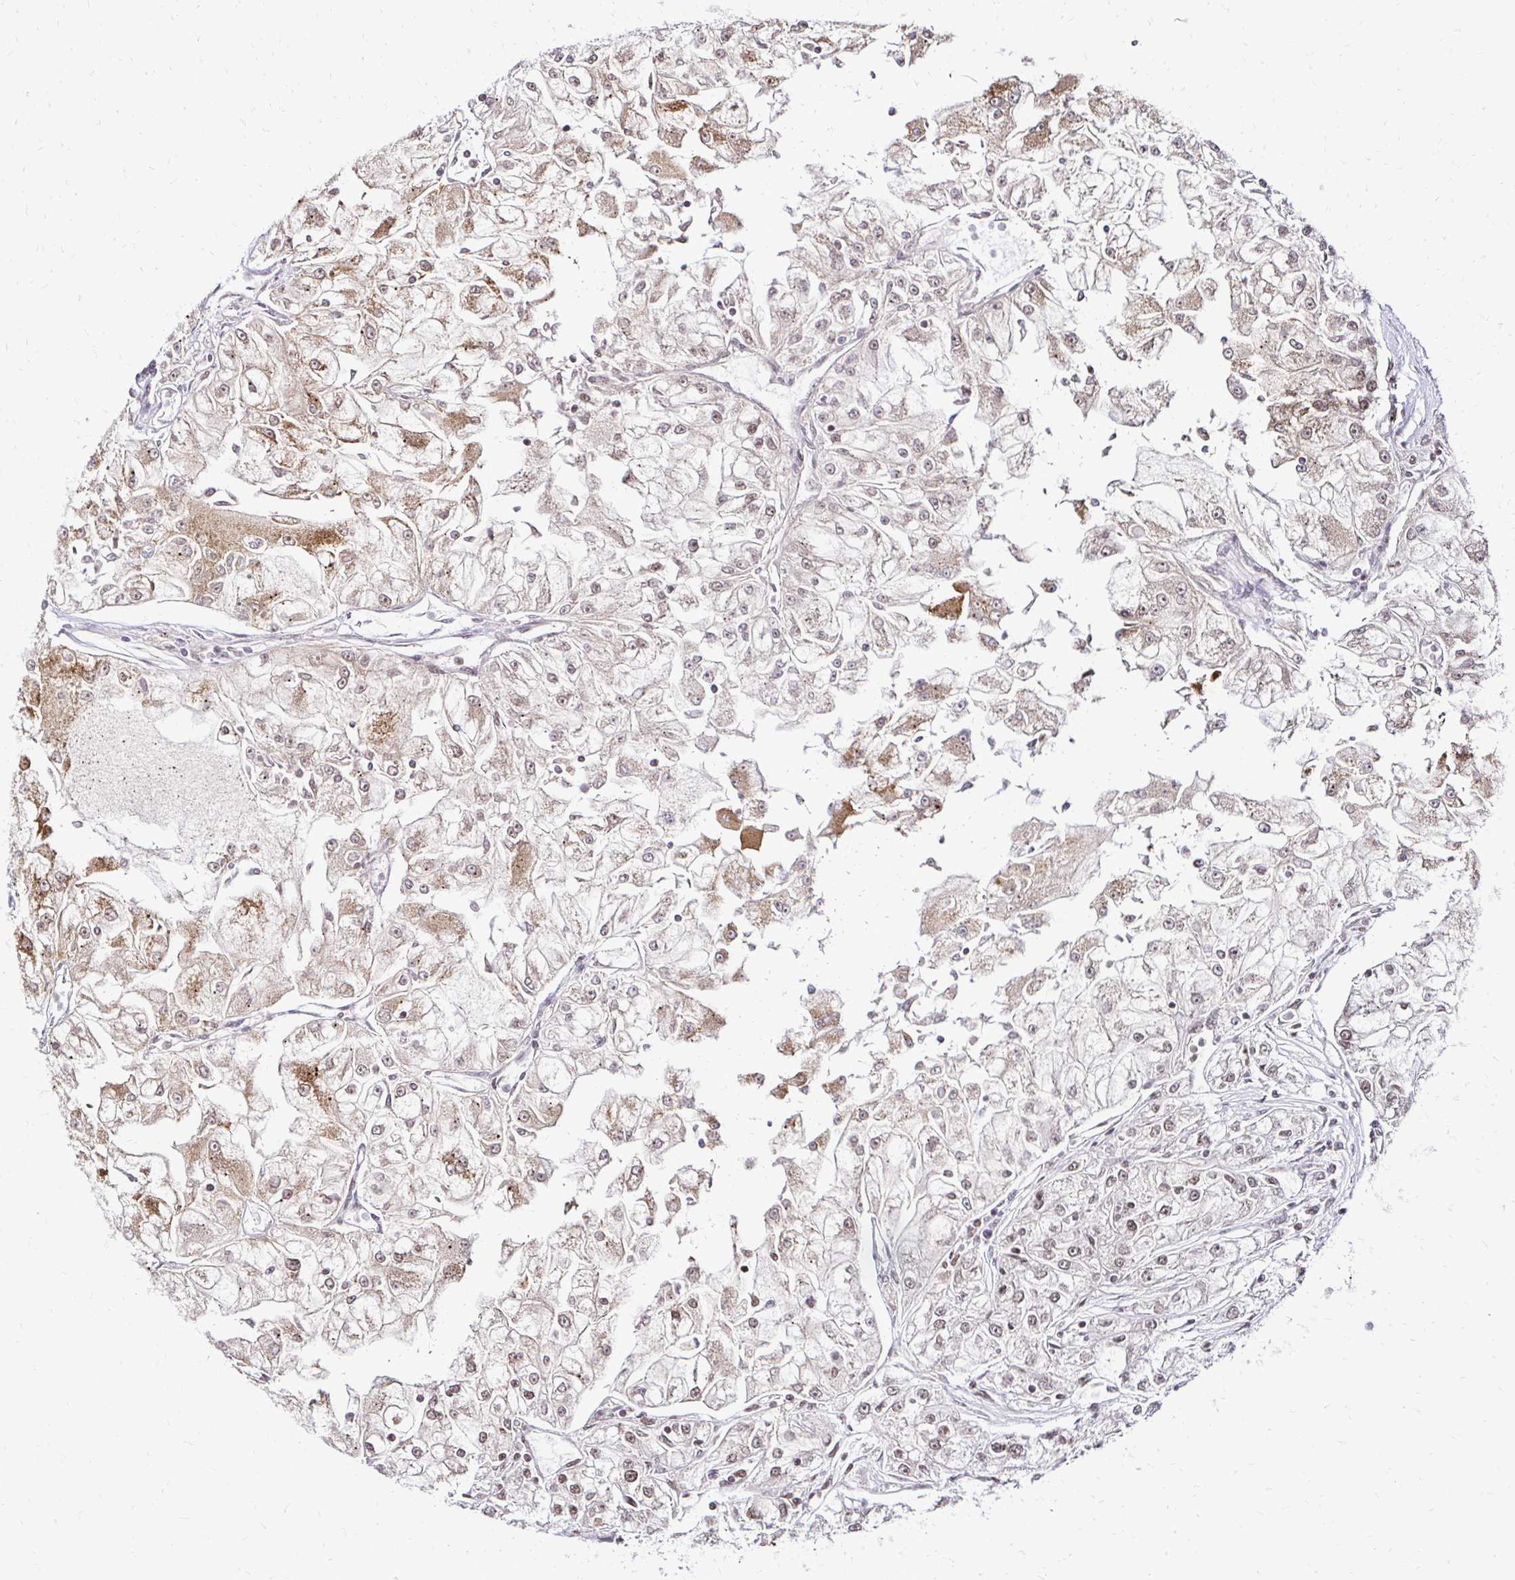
{"staining": {"intensity": "moderate", "quantity": "<25%", "location": "cytoplasmic/membranous,nuclear"}, "tissue": "renal cancer", "cell_type": "Tumor cells", "image_type": "cancer", "snomed": [{"axis": "morphology", "description": "Adenocarcinoma, NOS"}, {"axis": "topography", "description": "Kidney"}], "caption": "DAB (3,3'-diaminobenzidine) immunohistochemical staining of human adenocarcinoma (renal) reveals moderate cytoplasmic/membranous and nuclear protein positivity in approximately <25% of tumor cells. (Stains: DAB (3,3'-diaminobenzidine) in brown, nuclei in blue, Microscopy: brightfield microscopy at high magnification).", "gene": "GLYR1", "patient": {"sex": "female", "age": 72}}